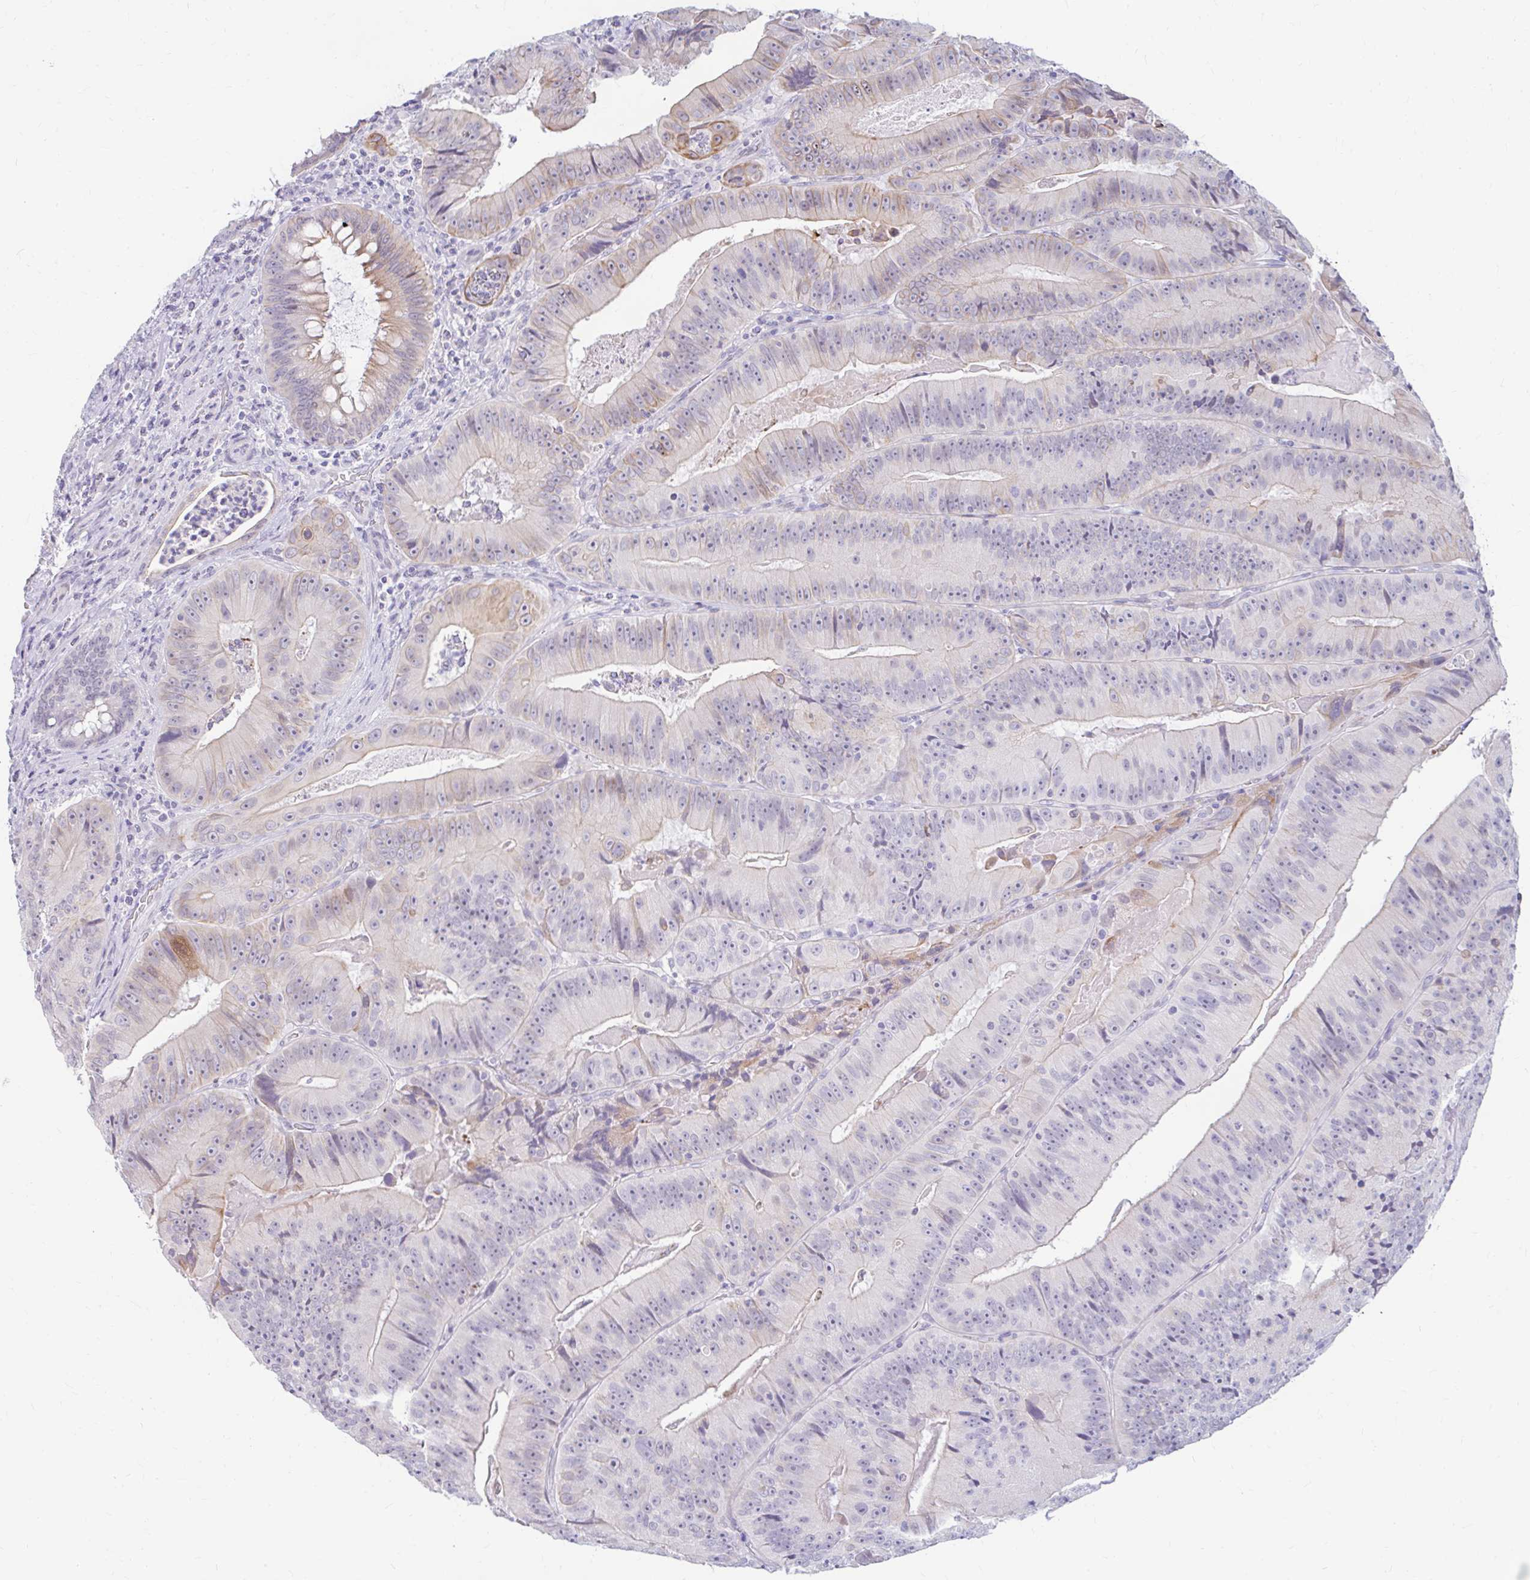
{"staining": {"intensity": "moderate", "quantity": "<25%", "location": "cytoplasmic/membranous"}, "tissue": "colorectal cancer", "cell_type": "Tumor cells", "image_type": "cancer", "snomed": [{"axis": "morphology", "description": "Adenocarcinoma, NOS"}, {"axis": "topography", "description": "Colon"}], "caption": "Protein staining of colorectal cancer tissue reveals moderate cytoplasmic/membranous positivity in about <25% of tumor cells.", "gene": "RGS16", "patient": {"sex": "female", "age": 86}}